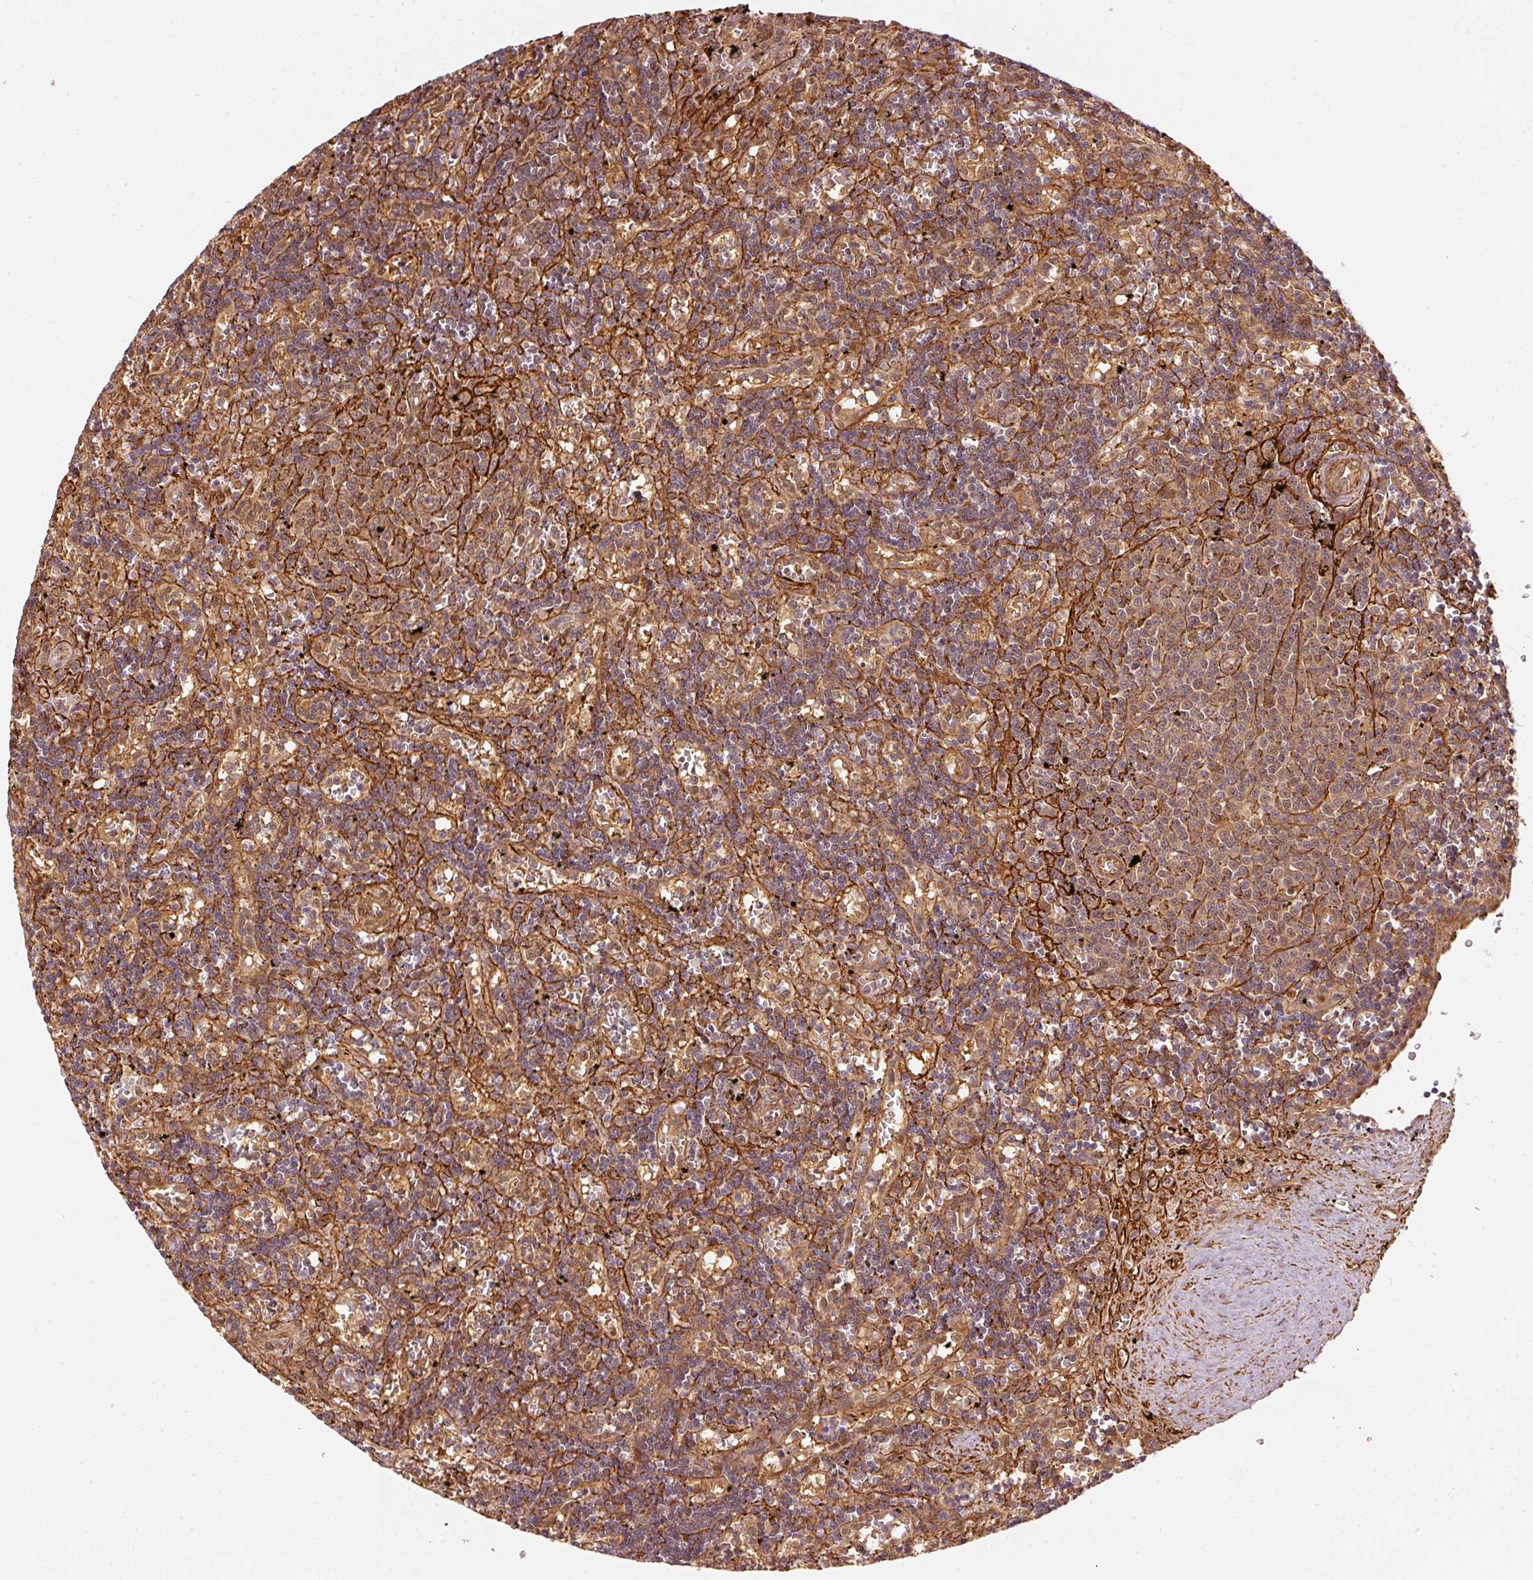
{"staining": {"intensity": "weak", "quantity": ">75%", "location": "cytoplasmic/membranous"}, "tissue": "lymphoma", "cell_type": "Tumor cells", "image_type": "cancer", "snomed": [{"axis": "morphology", "description": "Malignant lymphoma, non-Hodgkin's type, Low grade"}, {"axis": "topography", "description": "Spleen"}], "caption": "A histopathology image showing weak cytoplasmic/membranous expression in about >75% of tumor cells in low-grade malignant lymphoma, non-Hodgkin's type, as visualized by brown immunohistochemical staining.", "gene": "PSMD1", "patient": {"sex": "male", "age": 60}}